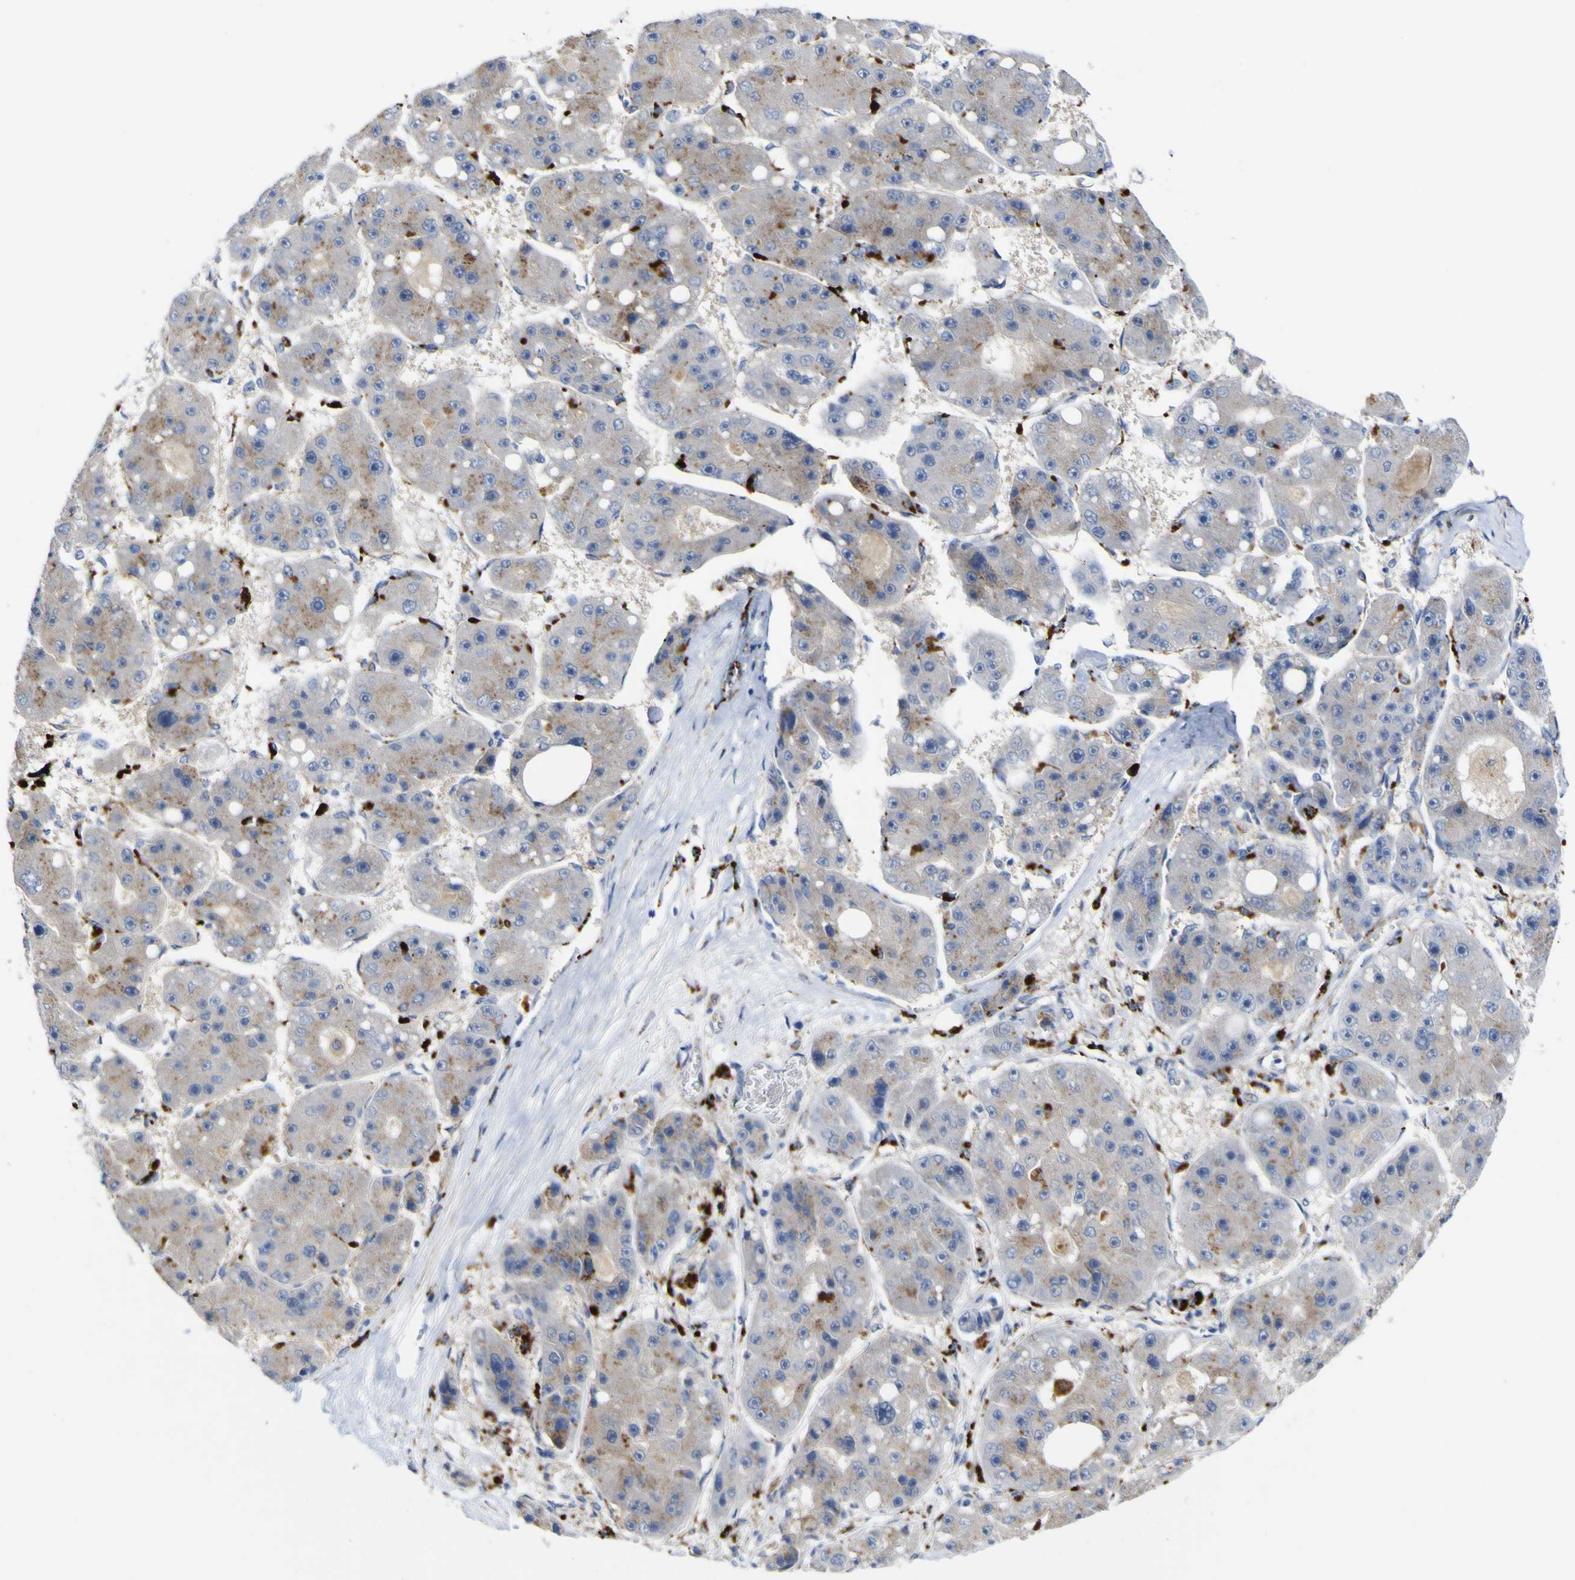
{"staining": {"intensity": "moderate", "quantity": "25%-75%", "location": "cytoplasmic/membranous"}, "tissue": "liver cancer", "cell_type": "Tumor cells", "image_type": "cancer", "snomed": [{"axis": "morphology", "description": "Carcinoma, Hepatocellular, NOS"}, {"axis": "topography", "description": "Liver"}], "caption": "Protein staining of hepatocellular carcinoma (liver) tissue displays moderate cytoplasmic/membranous expression in approximately 25%-75% of tumor cells.", "gene": "PTPRF", "patient": {"sex": "female", "age": 61}}